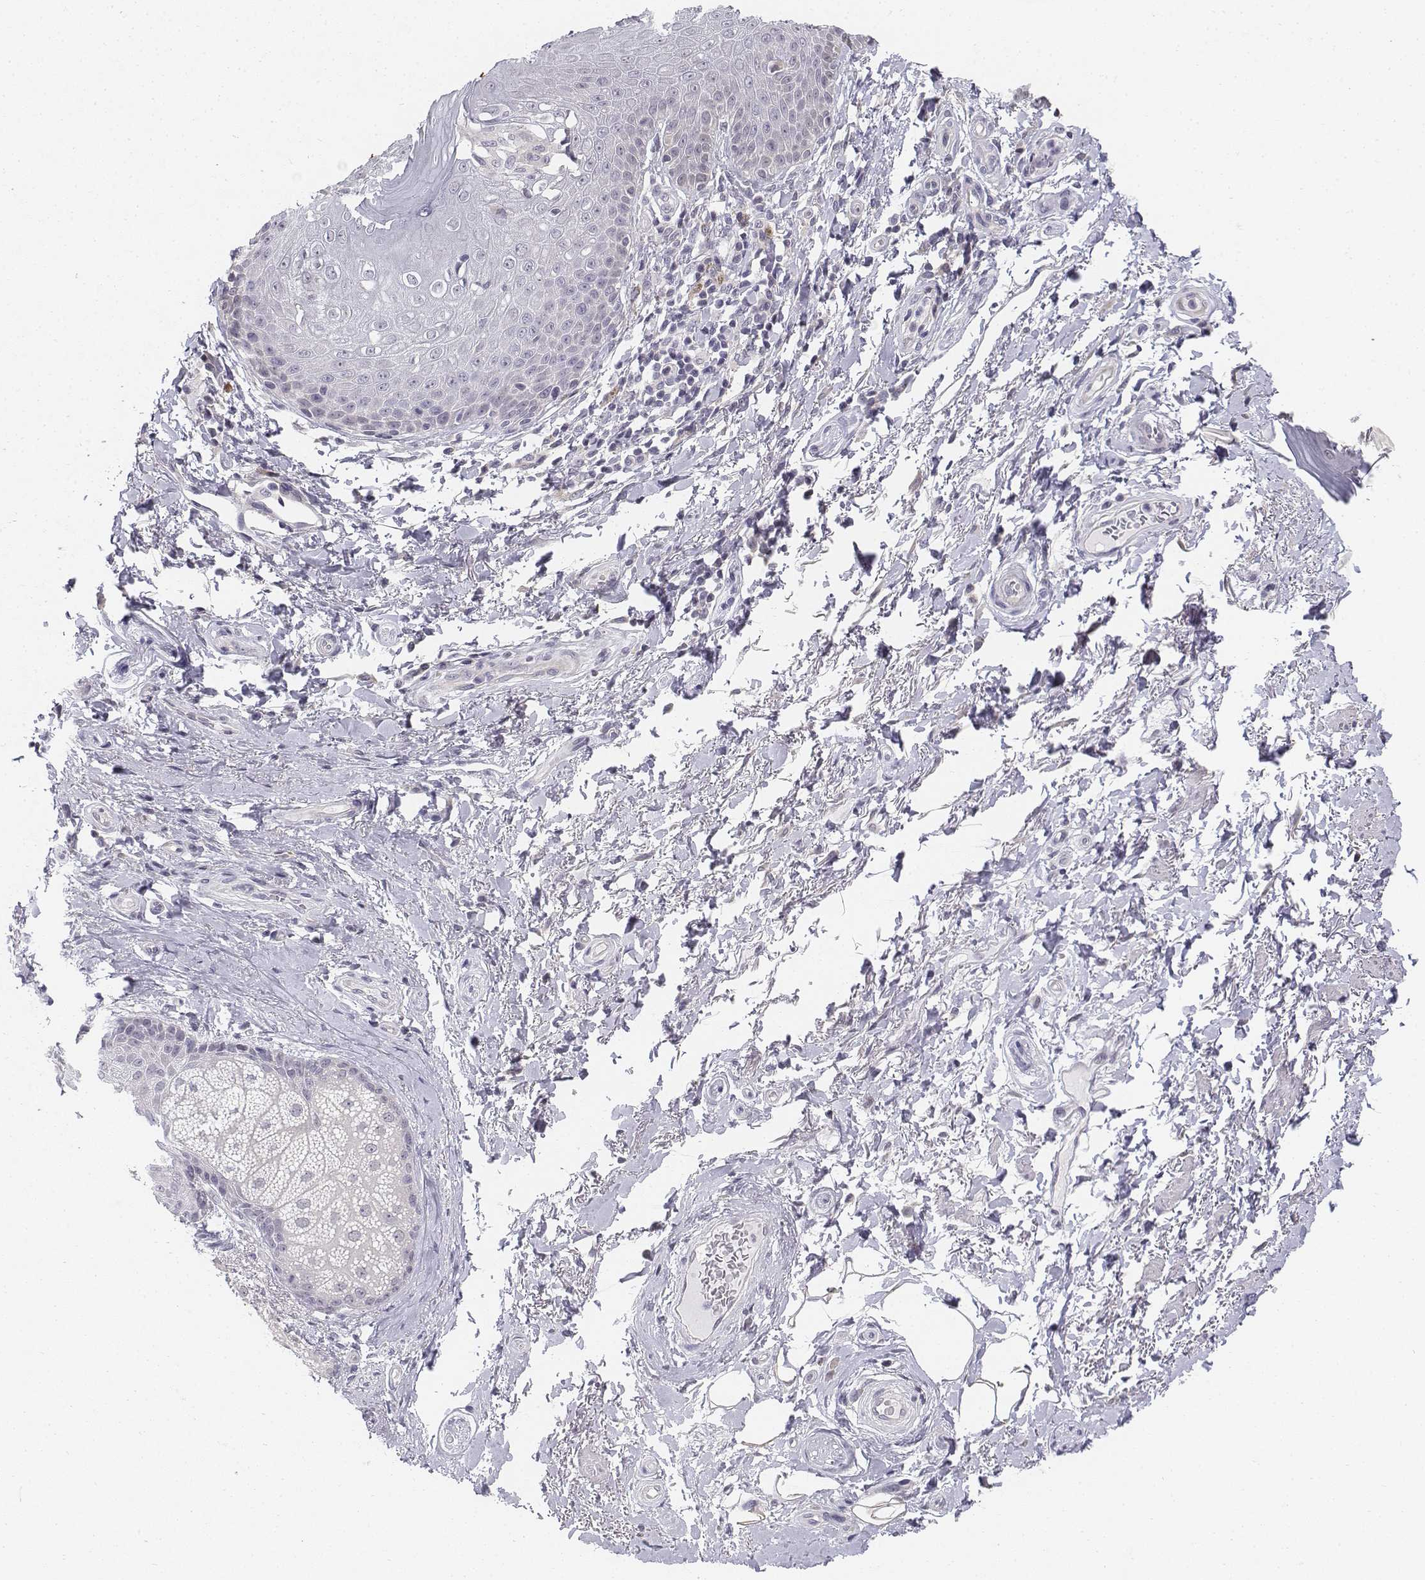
{"staining": {"intensity": "moderate", "quantity": ">75%", "location": "cytoplasmic/membranous"}, "tissue": "adipose tissue", "cell_type": "Adipocytes", "image_type": "normal", "snomed": [{"axis": "morphology", "description": "Normal tissue, NOS"}, {"axis": "topography", "description": "Peripheral nerve tissue"}], "caption": "An IHC micrograph of unremarkable tissue is shown. Protein staining in brown highlights moderate cytoplasmic/membranous positivity in adipose tissue within adipocytes.", "gene": "PENK", "patient": {"sex": "male", "age": 51}}